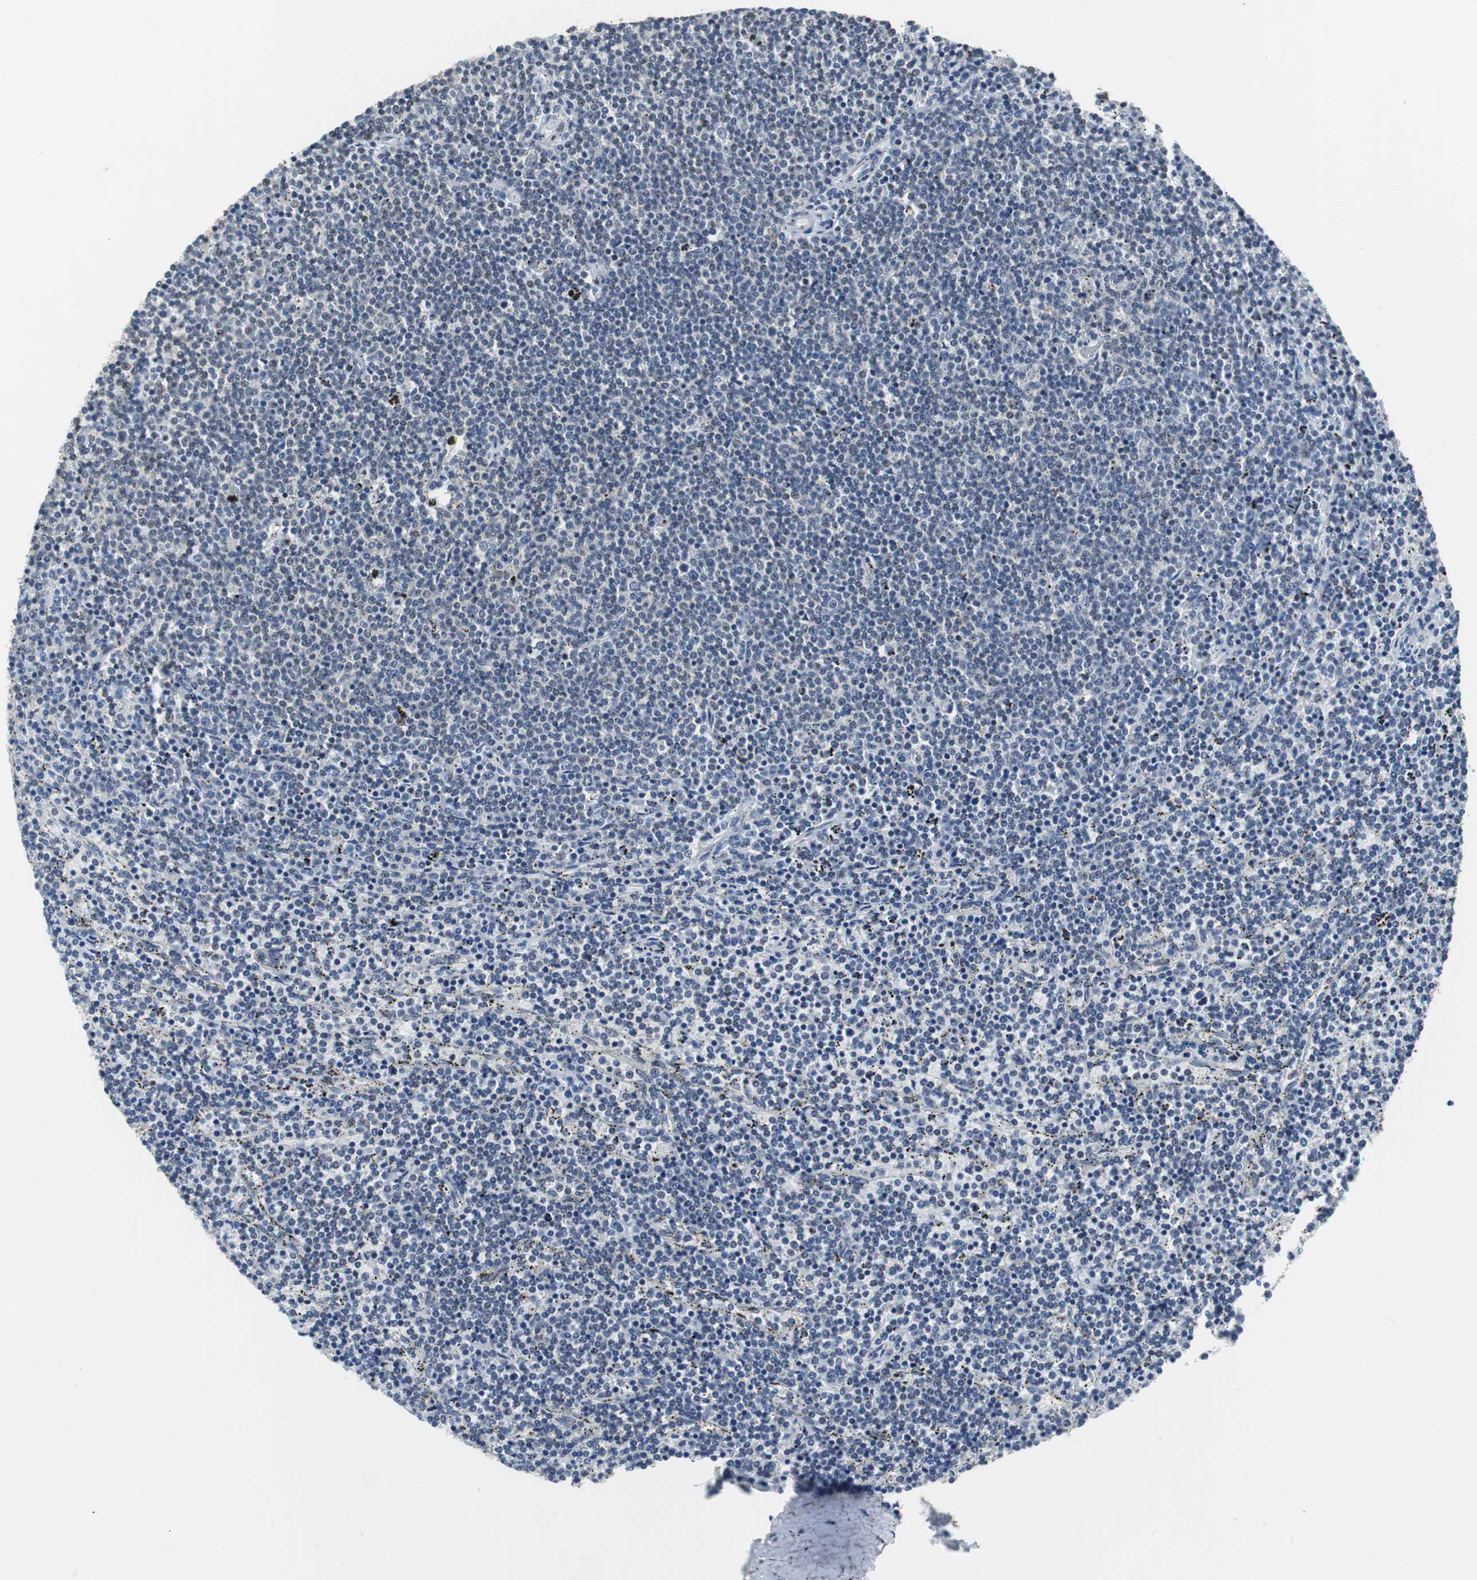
{"staining": {"intensity": "negative", "quantity": "none", "location": "none"}, "tissue": "lymphoma", "cell_type": "Tumor cells", "image_type": "cancer", "snomed": [{"axis": "morphology", "description": "Malignant lymphoma, non-Hodgkin's type, Low grade"}, {"axis": "topography", "description": "Spleen"}], "caption": "Tumor cells show no significant positivity in lymphoma.", "gene": "TP63", "patient": {"sex": "female", "age": 50}}